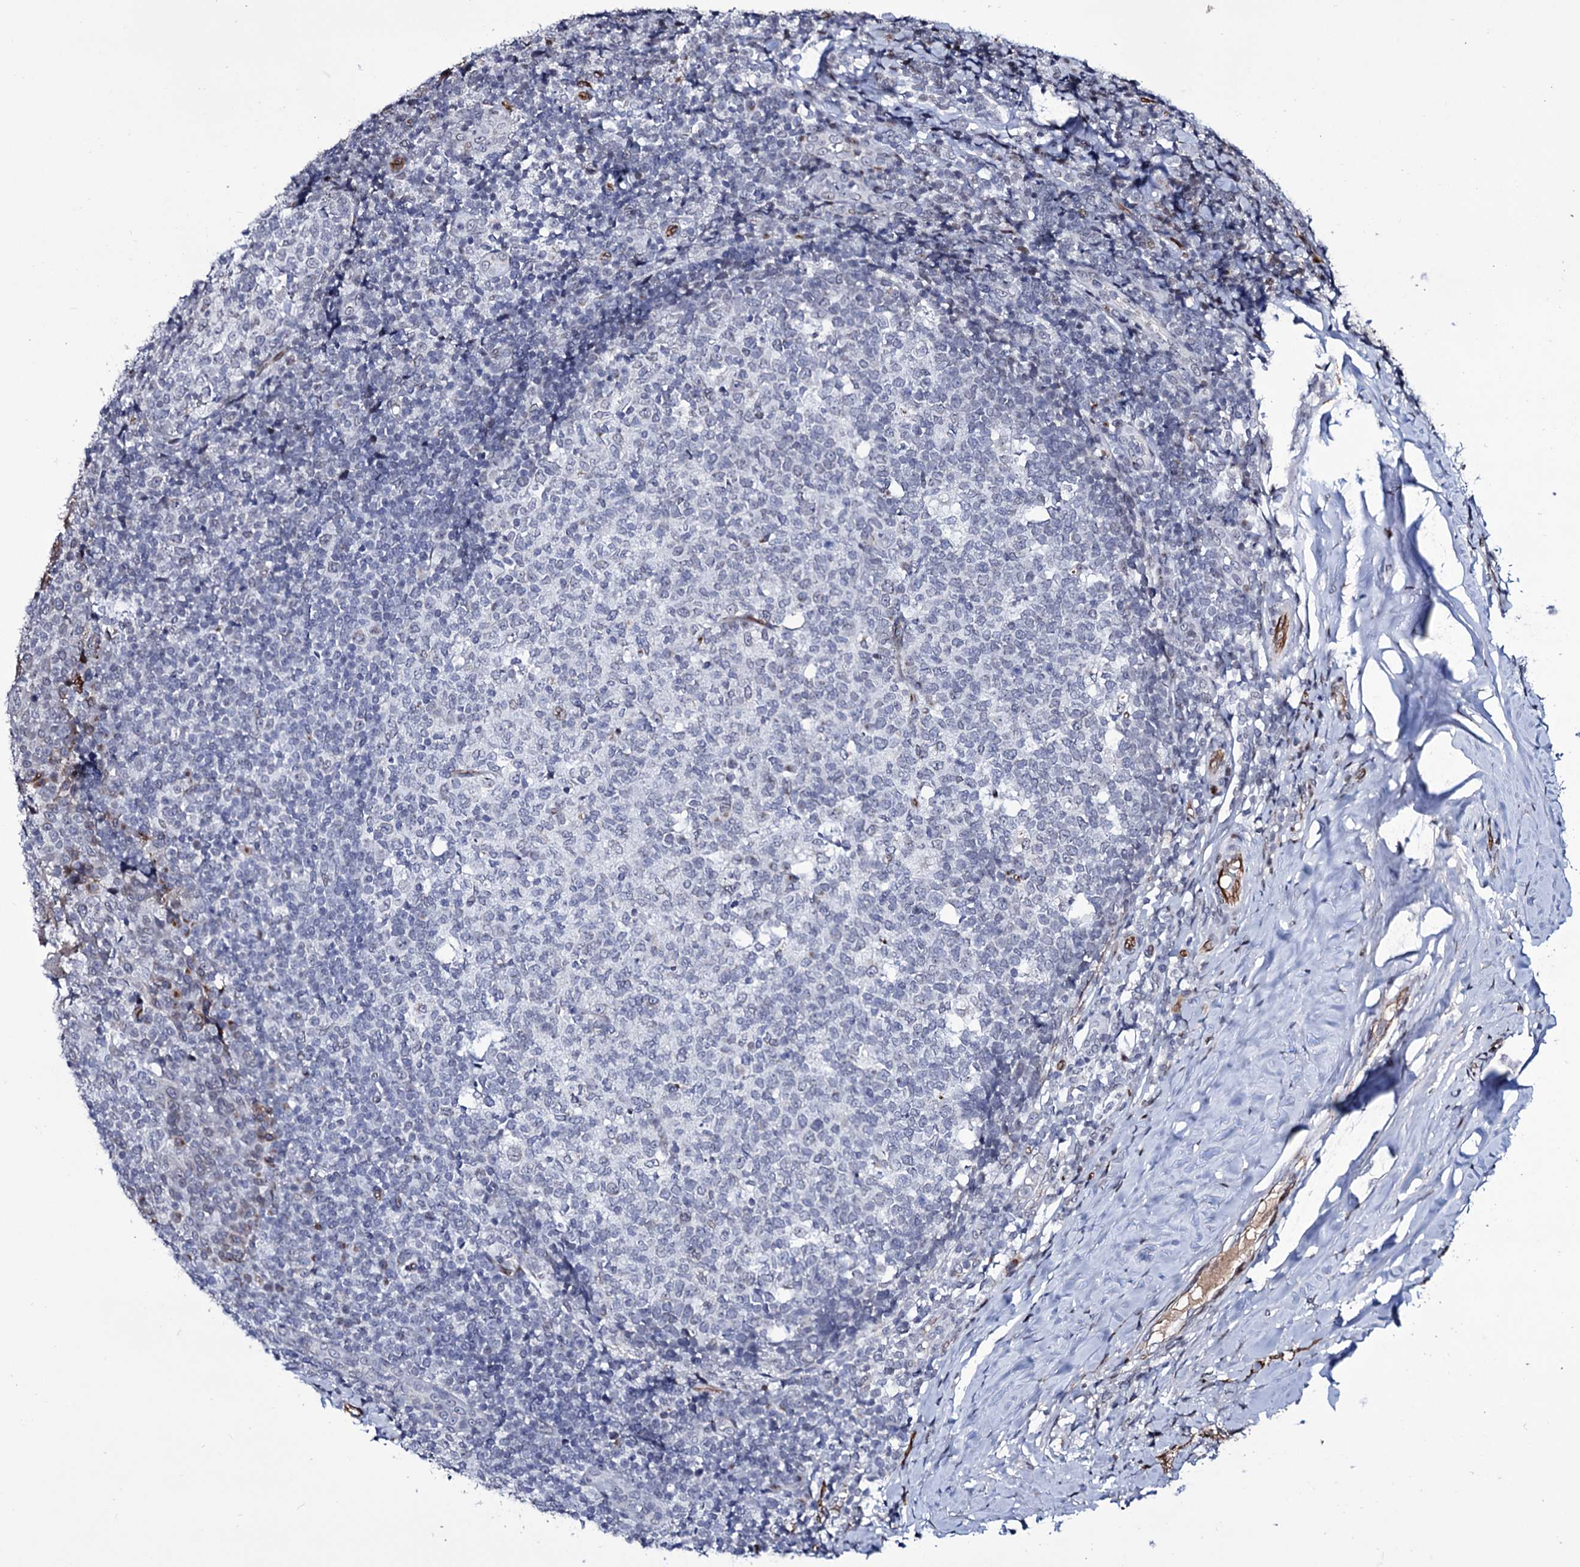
{"staining": {"intensity": "negative", "quantity": "none", "location": "none"}, "tissue": "tonsil", "cell_type": "Germinal center cells", "image_type": "normal", "snomed": [{"axis": "morphology", "description": "Normal tissue, NOS"}, {"axis": "topography", "description": "Tonsil"}], "caption": "IHC image of unremarkable tonsil: tonsil stained with DAB demonstrates no significant protein expression in germinal center cells.", "gene": "ZC3H12C", "patient": {"sex": "female", "age": 19}}